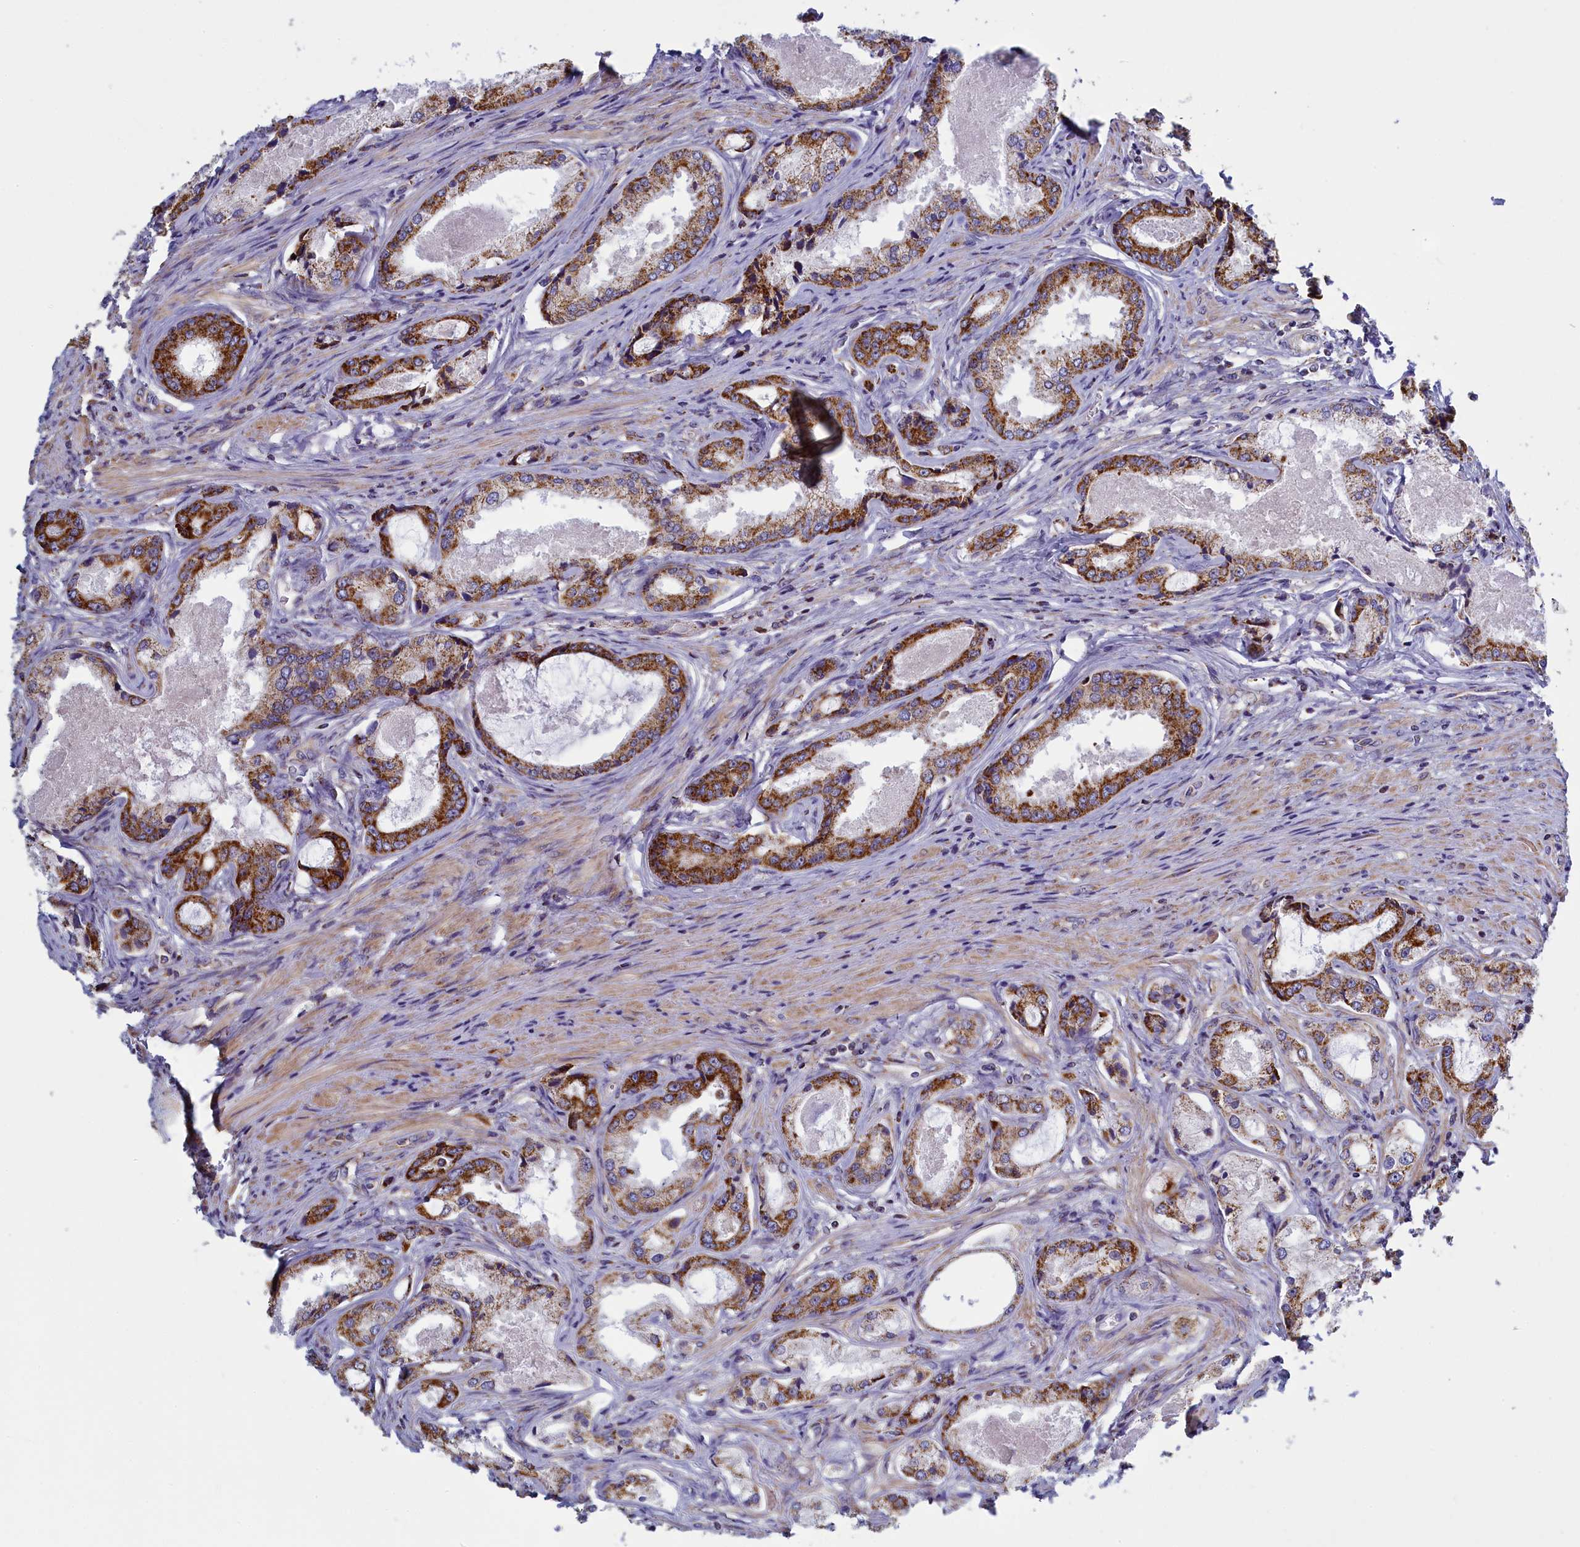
{"staining": {"intensity": "strong", "quantity": "25%-75%", "location": "cytoplasmic/membranous"}, "tissue": "prostate cancer", "cell_type": "Tumor cells", "image_type": "cancer", "snomed": [{"axis": "morphology", "description": "Adenocarcinoma, Low grade"}, {"axis": "topography", "description": "Prostate"}], "caption": "High-power microscopy captured an IHC photomicrograph of prostate cancer, revealing strong cytoplasmic/membranous positivity in approximately 25%-75% of tumor cells.", "gene": "IFT122", "patient": {"sex": "male", "age": 68}}